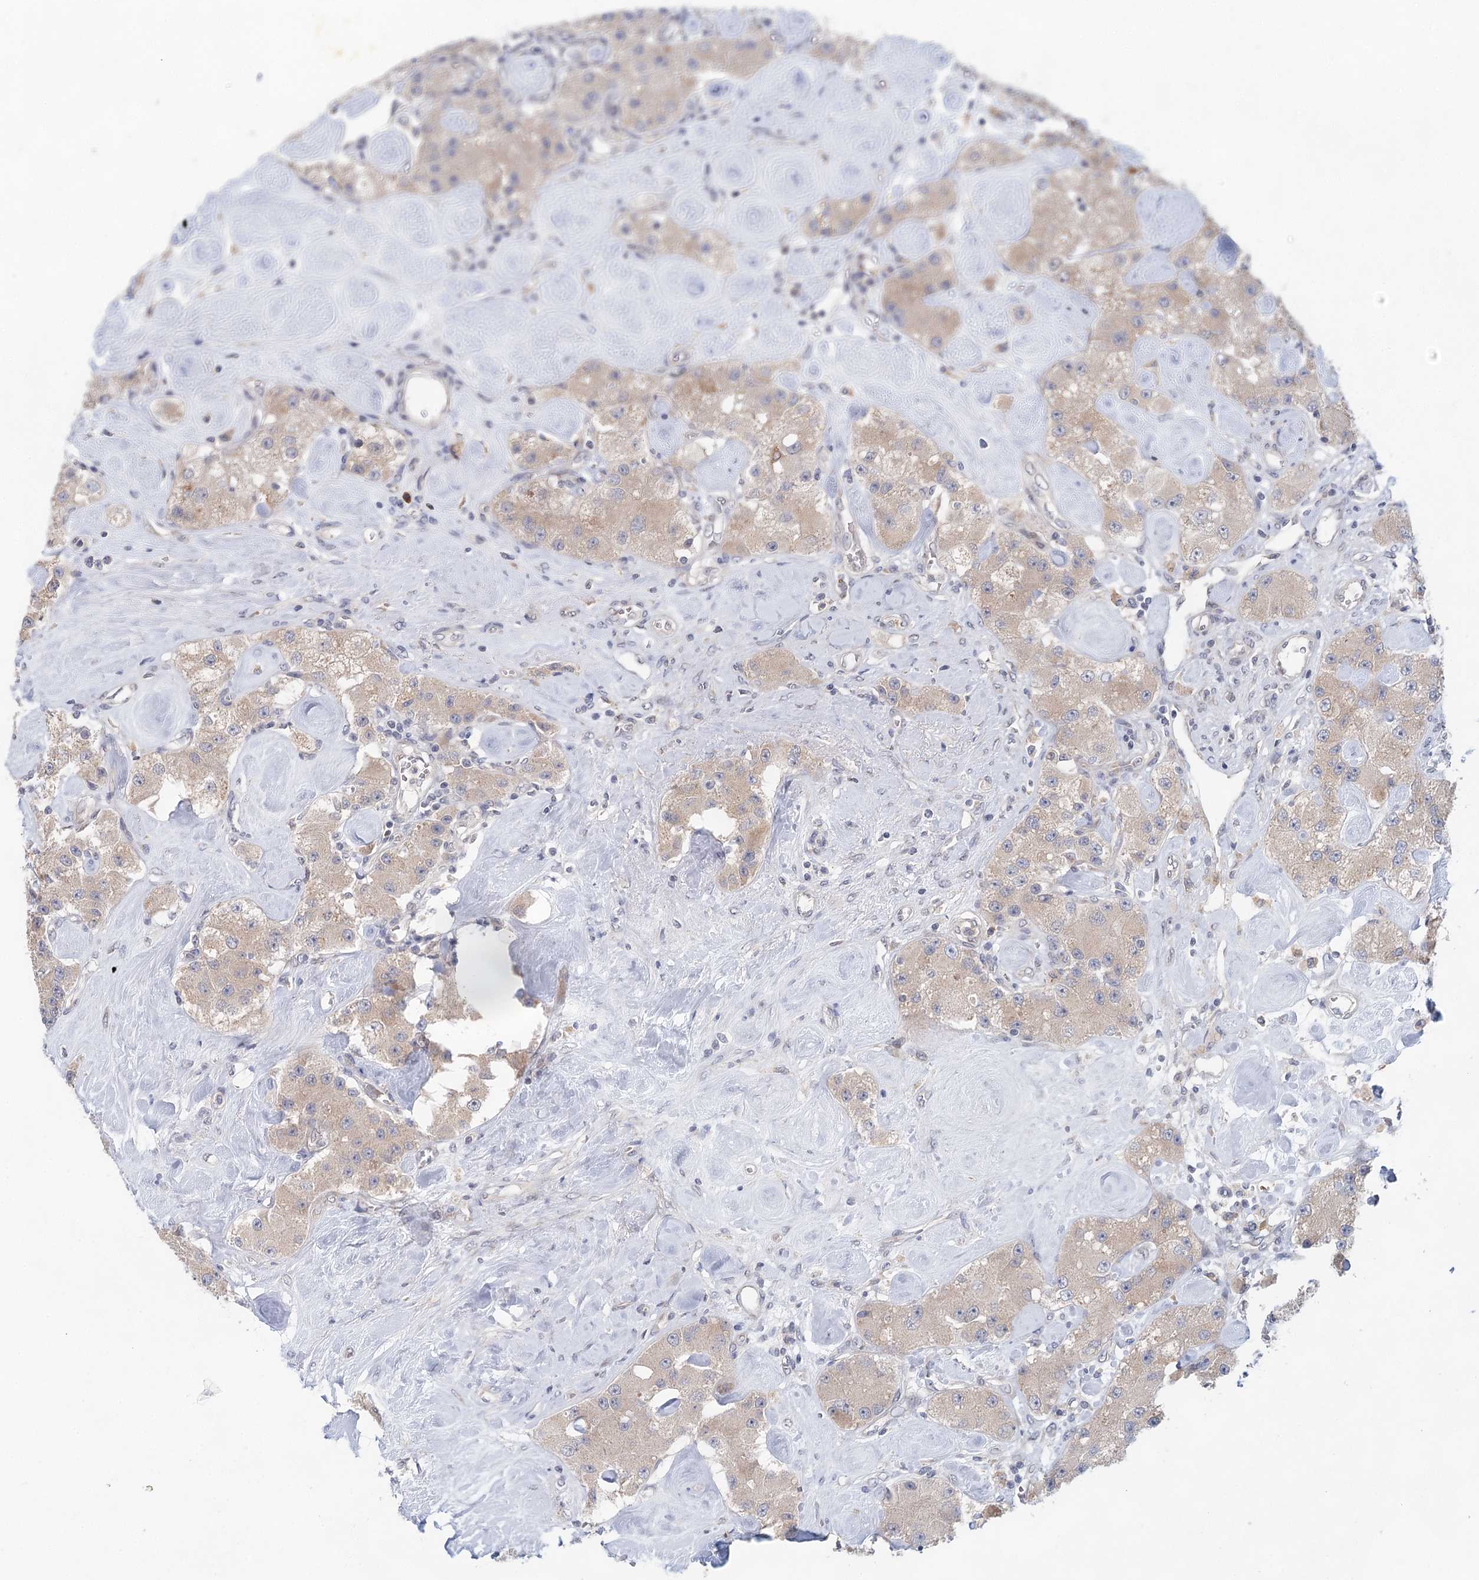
{"staining": {"intensity": "weak", "quantity": "25%-75%", "location": "cytoplasmic/membranous"}, "tissue": "carcinoid", "cell_type": "Tumor cells", "image_type": "cancer", "snomed": [{"axis": "morphology", "description": "Carcinoid, malignant, NOS"}, {"axis": "topography", "description": "Pancreas"}], "caption": "The photomicrograph displays staining of malignant carcinoid, revealing weak cytoplasmic/membranous protein staining (brown color) within tumor cells. The protein of interest is stained brown, and the nuclei are stained in blue (DAB (3,3'-diaminobenzidine) IHC with brightfield microscopy, high magnification).", "gene": "BLTP1", "patient": {"sex": "male", "age": 41}}